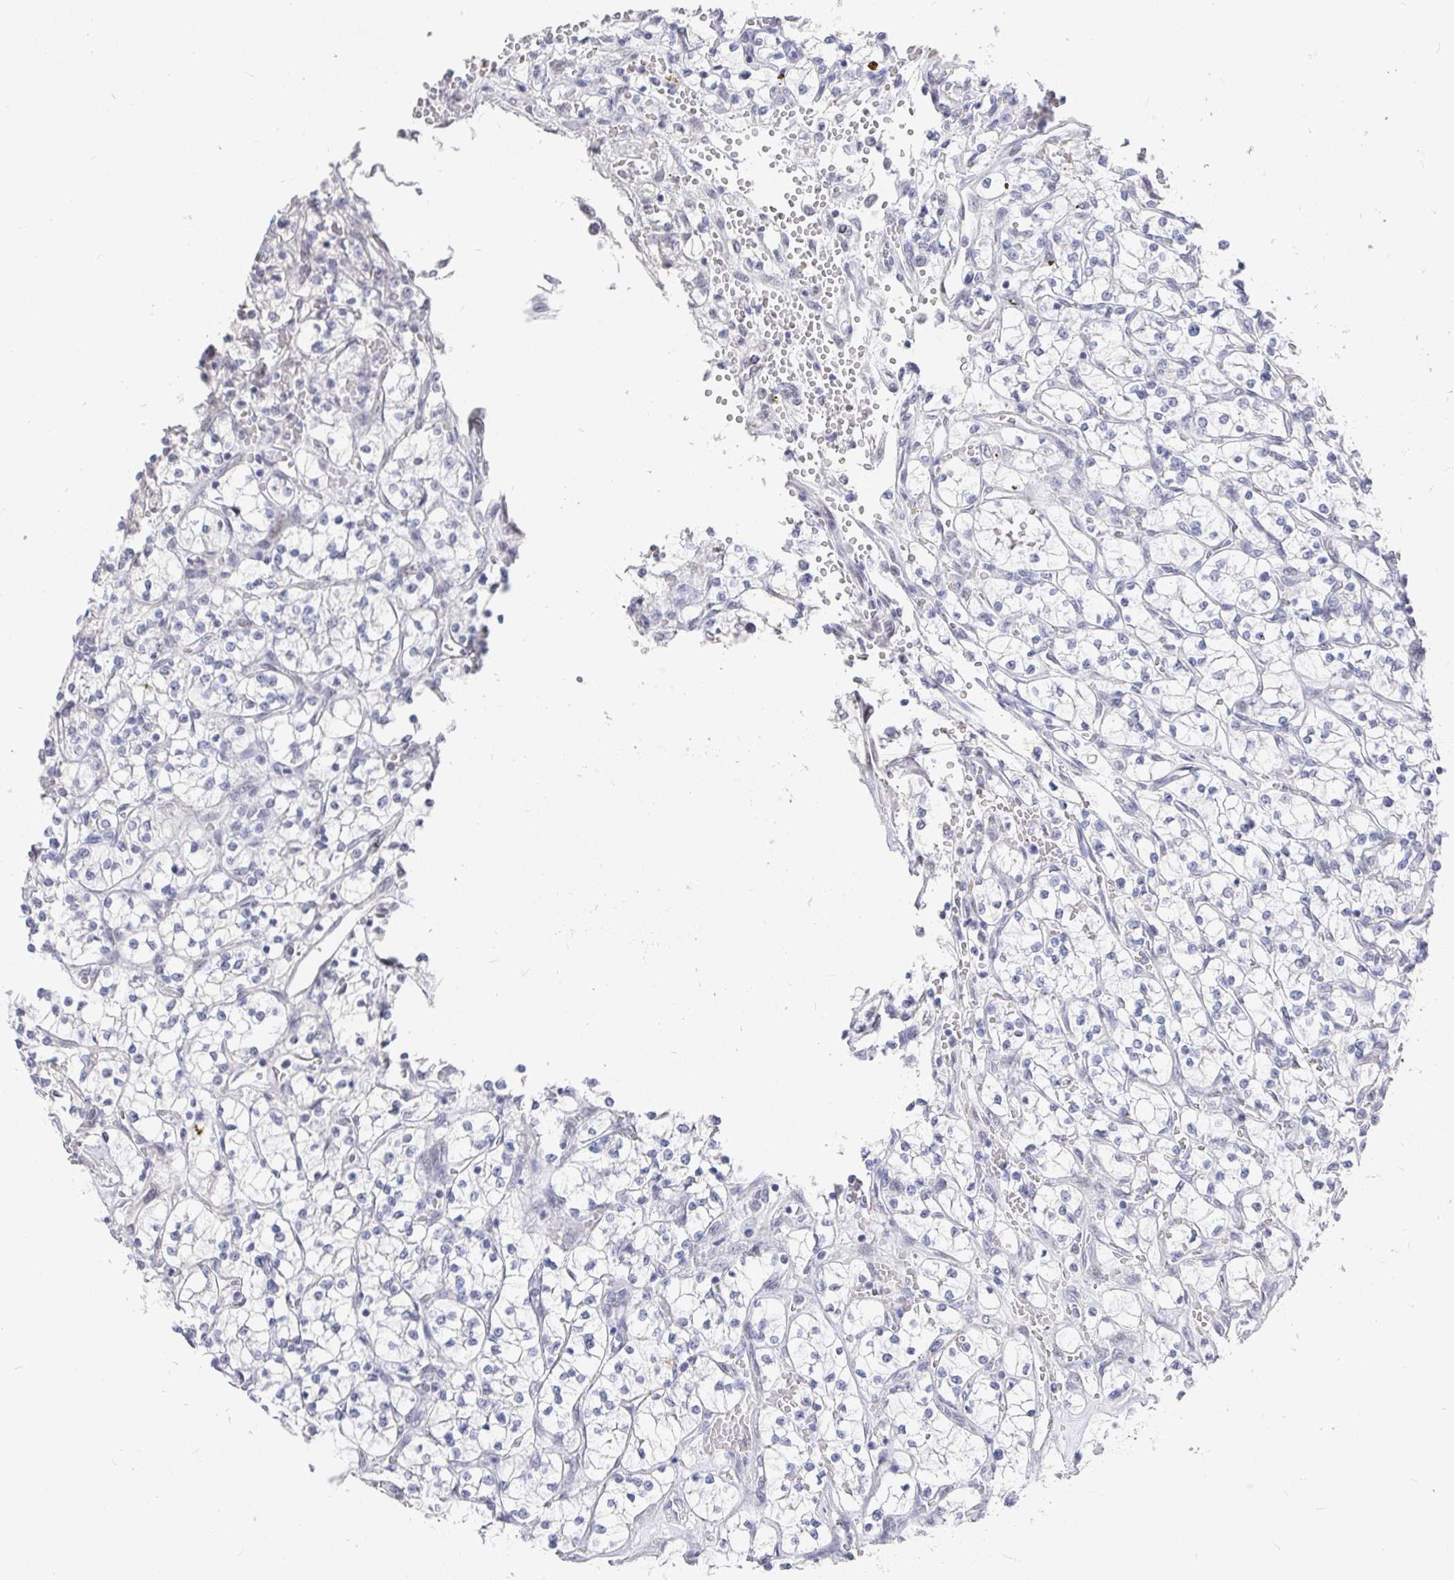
{"staining": {"intensity": "negative", "quantity": "none", "location": "none"}, "tissue": "renal cancer", "cell_type": "Tumor cells", "image_type": "cancer", "snomed": [{"axis": "morphology", "description": "Adenocarcinoma, NOS"}, {"axis": "topography", "description": "Kidney"}], "caption": "The histopathology image demonstrates no significant staining in tumor cells of renal adenocarcinoma.", "gene": "RCOR1", "patient": {"sex": "female", "age": 64}}